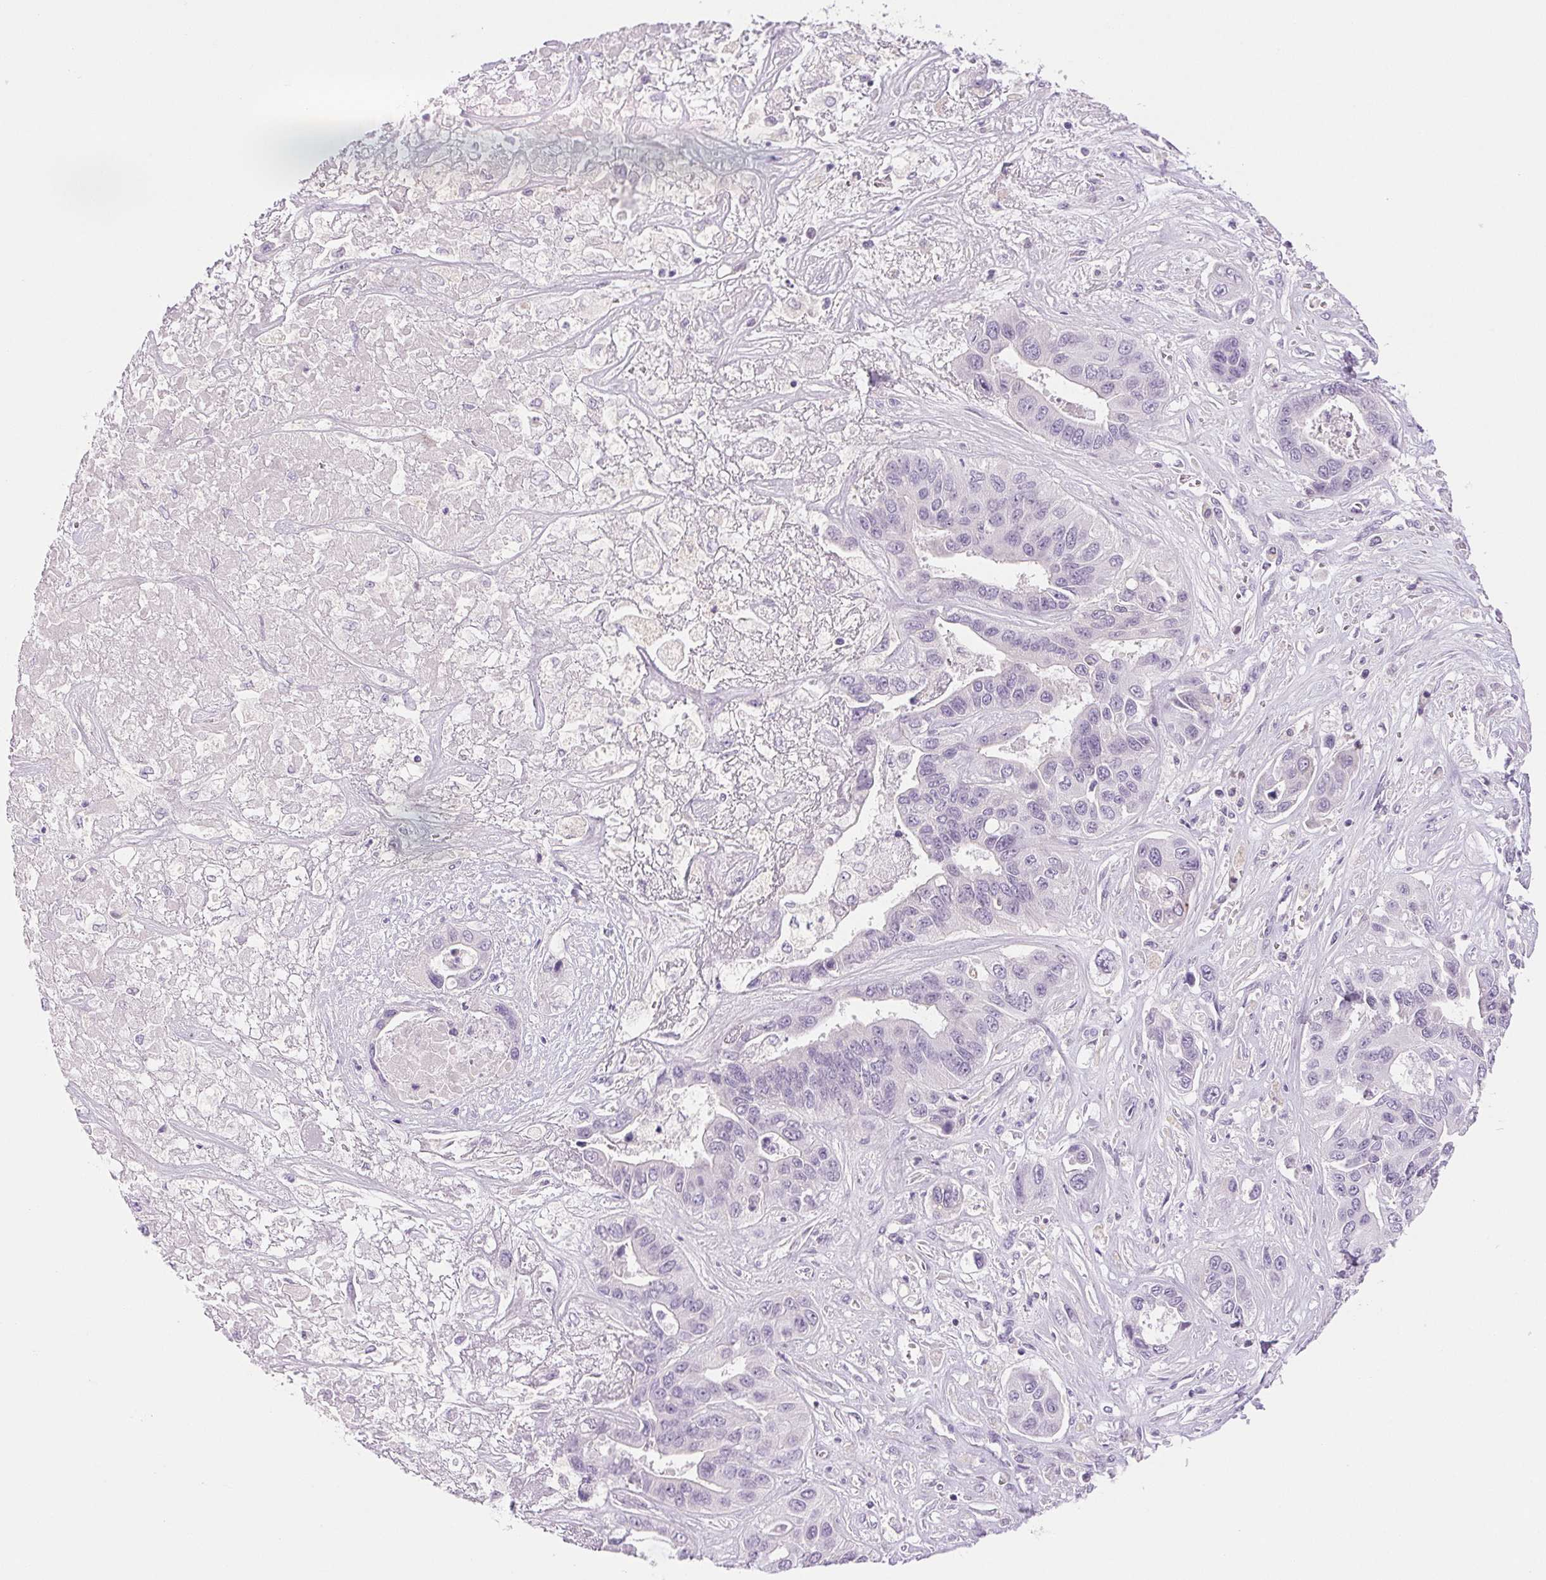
{"staining": {"intensity": "negative", "quantity": "none", "location": "none"}, "tissue": "liver cancer", "cell_type": "Tumor cells", "image_type": "cancer", "snomed": [{"axis": "morphology", "description": "Cholangiocarcinoma"}, {"axis": "topography", "description": "Liver"}], "caption": "IHC photomicrograph of liver cancer stained for a protein (brown), which reveals no positivity in tumor cells.", "gene": "IFIT1B", "patient": {"sex": "female", "age": 52}}